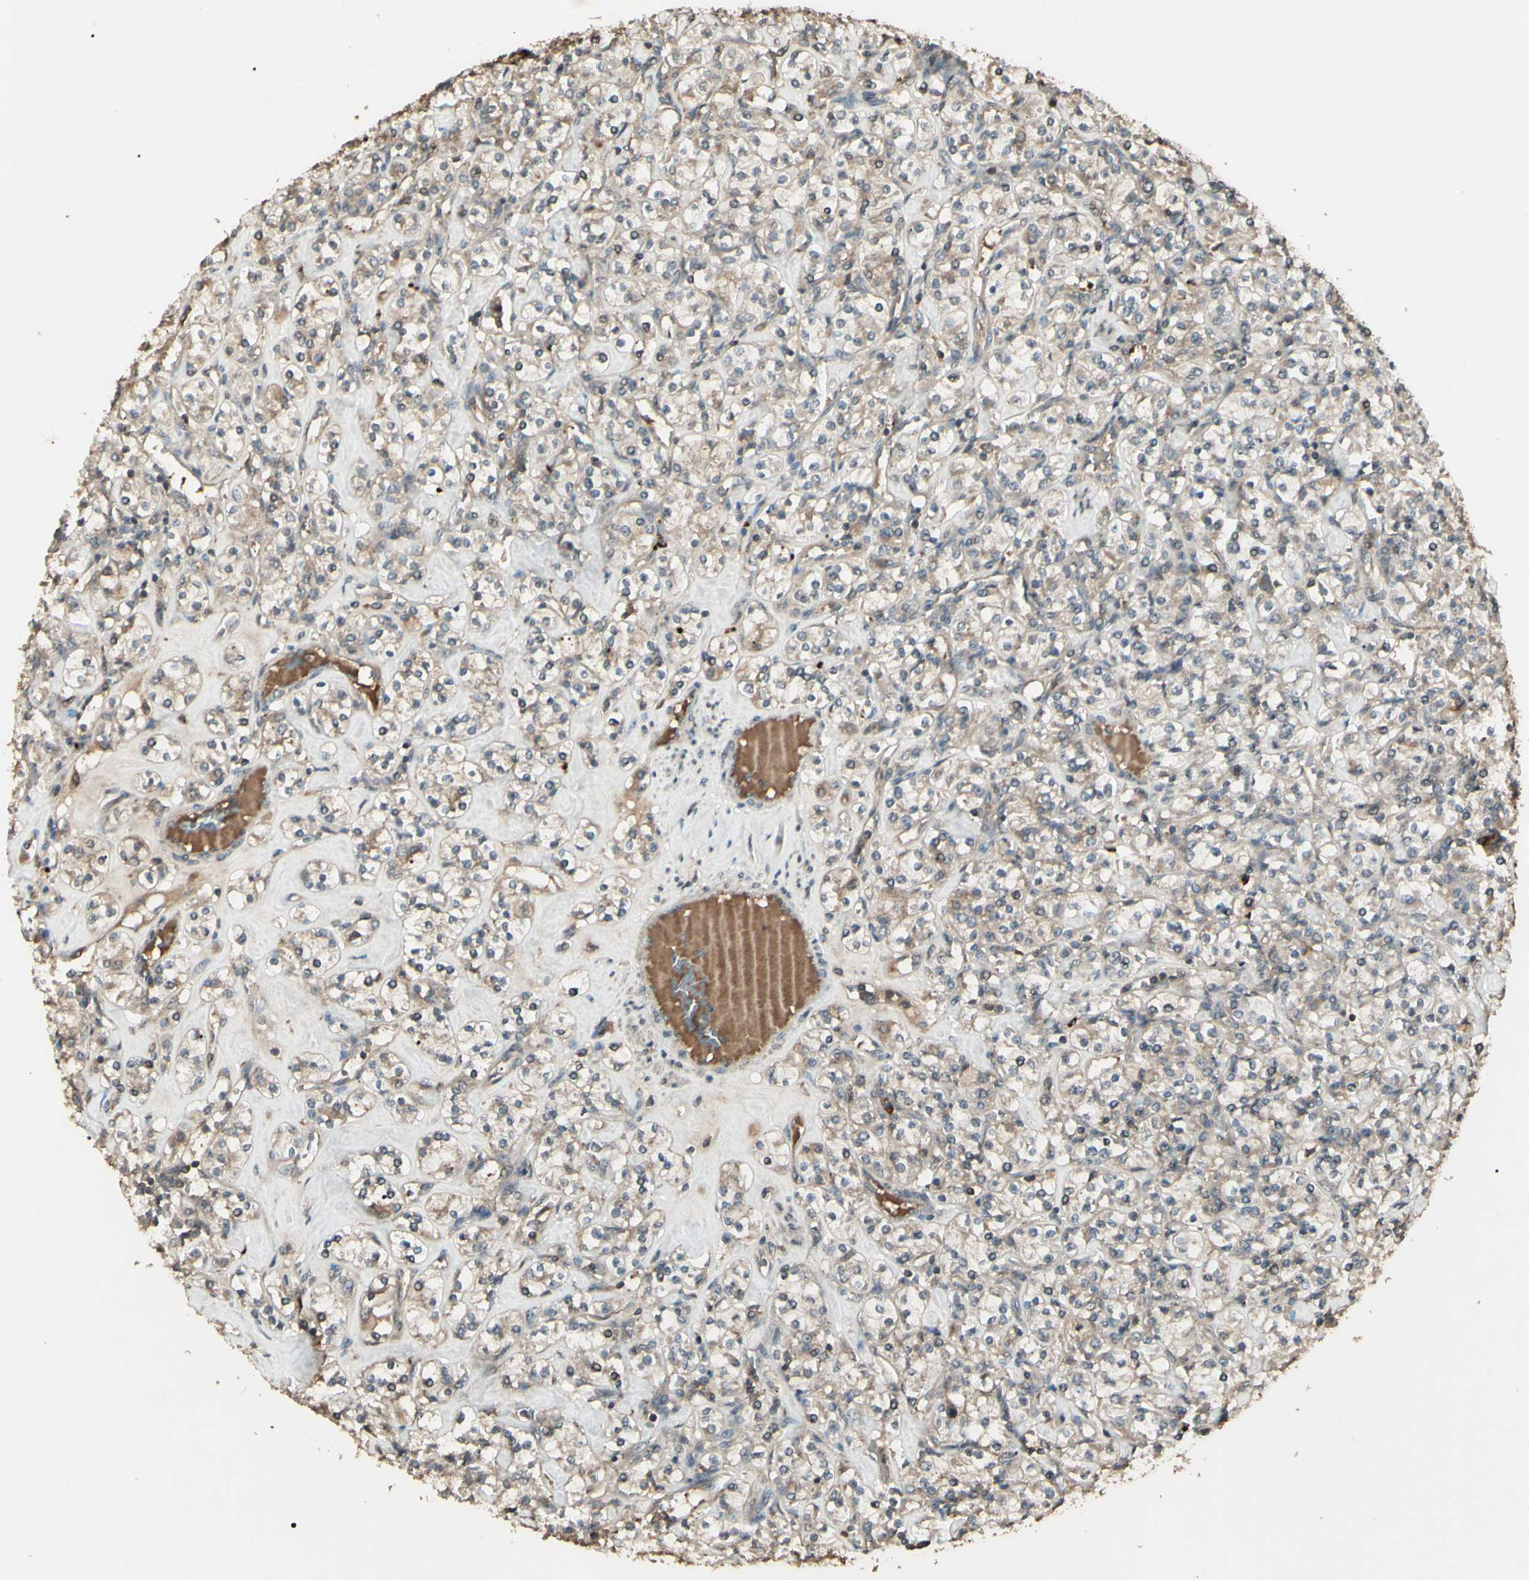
{"staining": {"intensity": "weak", "quantity": ">75%", "location": "cytoplasmic/membranous"}, "tissue": "renal cancer", "cell_type": "Tumor cells", "image_type": "cancer", "snomed": [{"axis": "morphology", "description": "Adenocarcinoma, NOS"}, {"axis": "topography", "description": "Kidney"}], "caption": "DAB immunohistochemical staining of renal cancer displays weak cytoplasmic/membranous protein staining in approximately >75% of tumor cells.", "gene": "GNAS", "patient": {"sex": "male", "age": 77}}